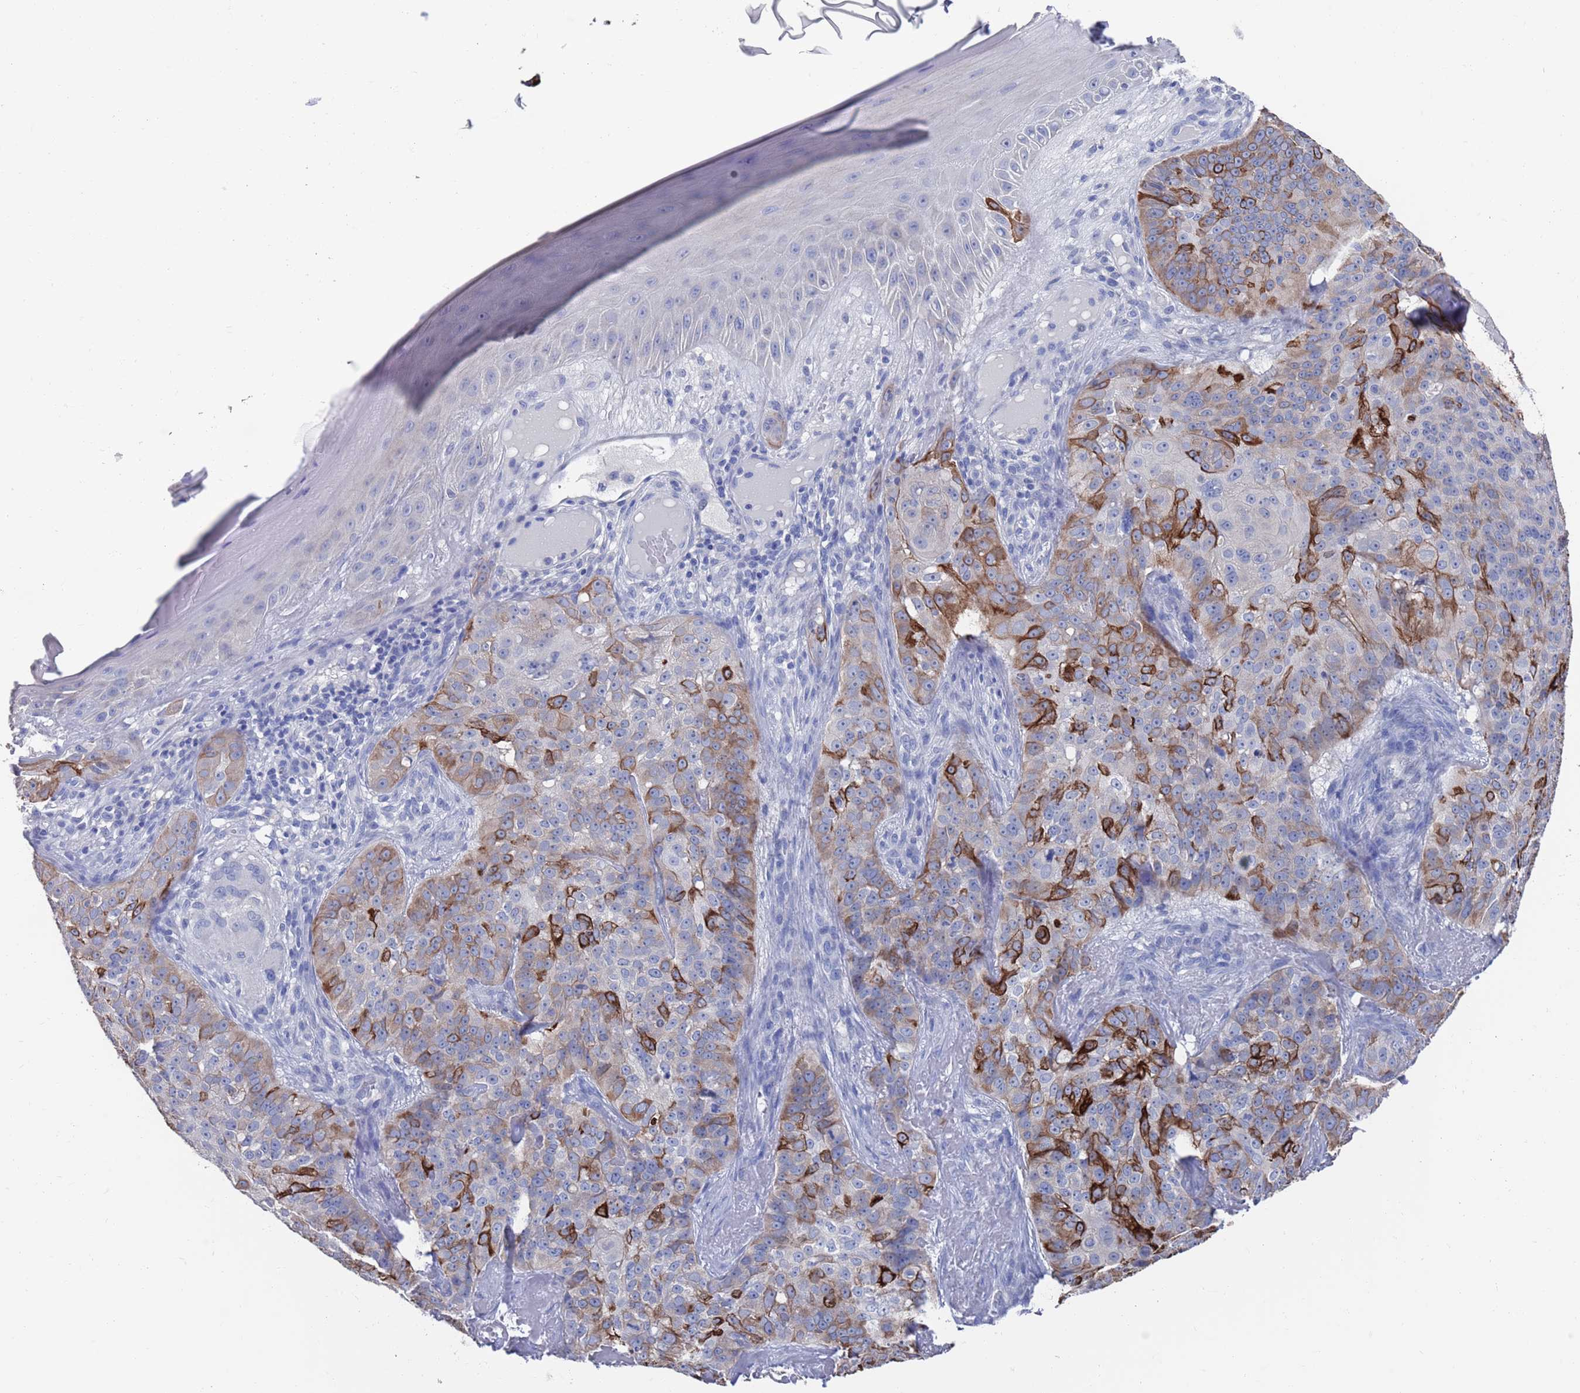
{"staining": {"intensity": "strong", "quantity": "<25%", "location": "cytoplasmic/membranous"}, "tissue": "skin cancer", "cell_type": "Tumor cells", "image_type": "cancer", "snomed": [{"axis": "morphology", "description": "Basal cell carcinoma"}, {"axis": "topography", "description": "Skin"}], "caption": "Basal cell carcinoma (skin) was stained to show a protein in brown. There is medium levels of strong cytoplasmic/membranous staining in approximately <25% of tumor cells.", "gene": "MTMR2", "patient": {"sex": "female", "age": 92}}